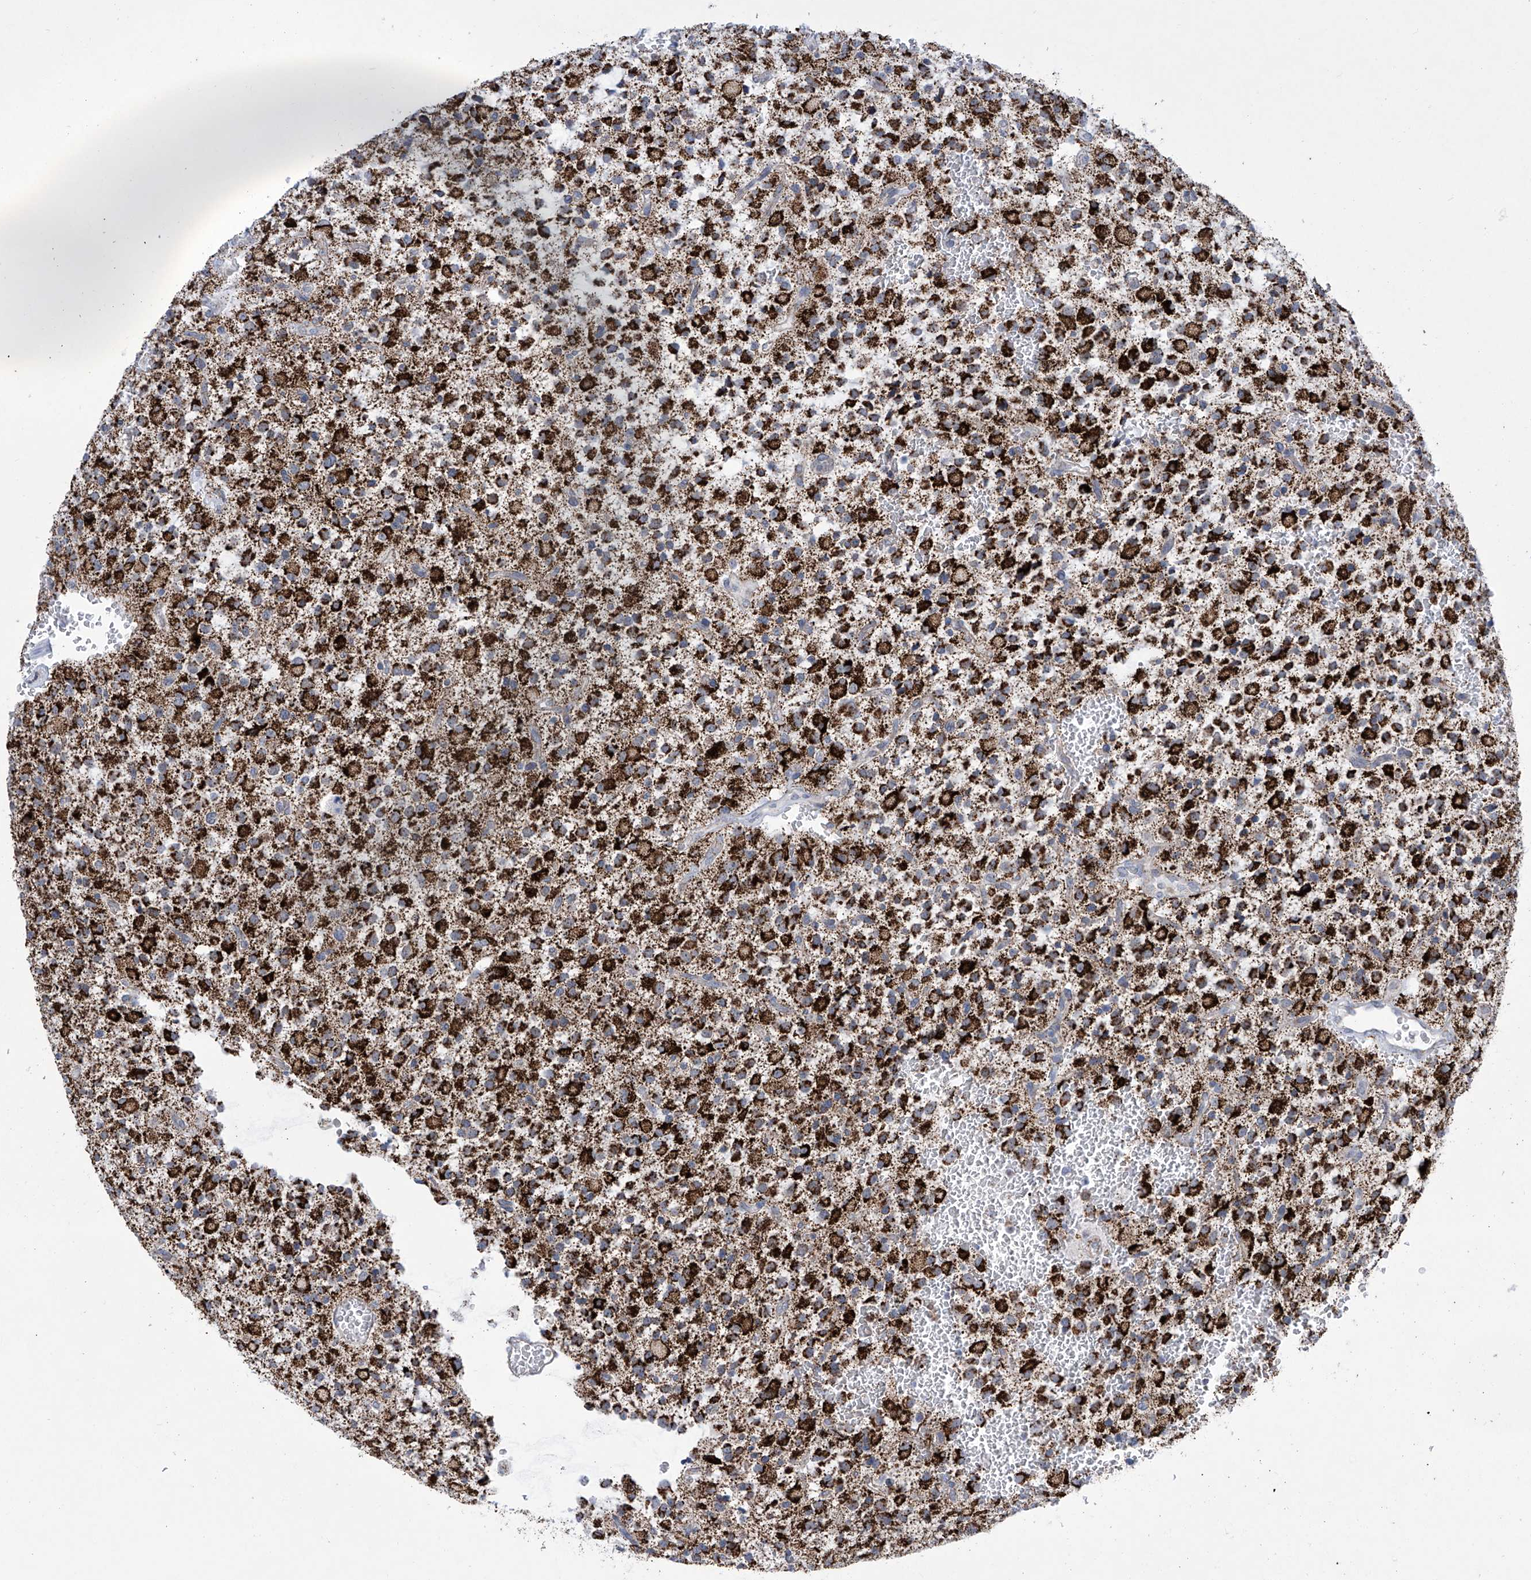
{"staining": {"intensity": "strong", "quantity": ">75%", "location": "cytoplasmic/membranous"}, "tissue": "glioma", "cell_type": "Tumor cells", "image_type": "cancer", "snomed": [{"axis": "morphology", "description": "Glioma, malignant, High grade"}, {"axis": "topography", "description": "Brain"}], "caption": "IHC micrograph of human glioma stained for a protein (brown), which exhibits high levels of strong cytoplasmic/membranous expression in about >75% of tumor cells.", "gene": "ALDH6A1", "patient": {"sex": "male", "age": 34}}